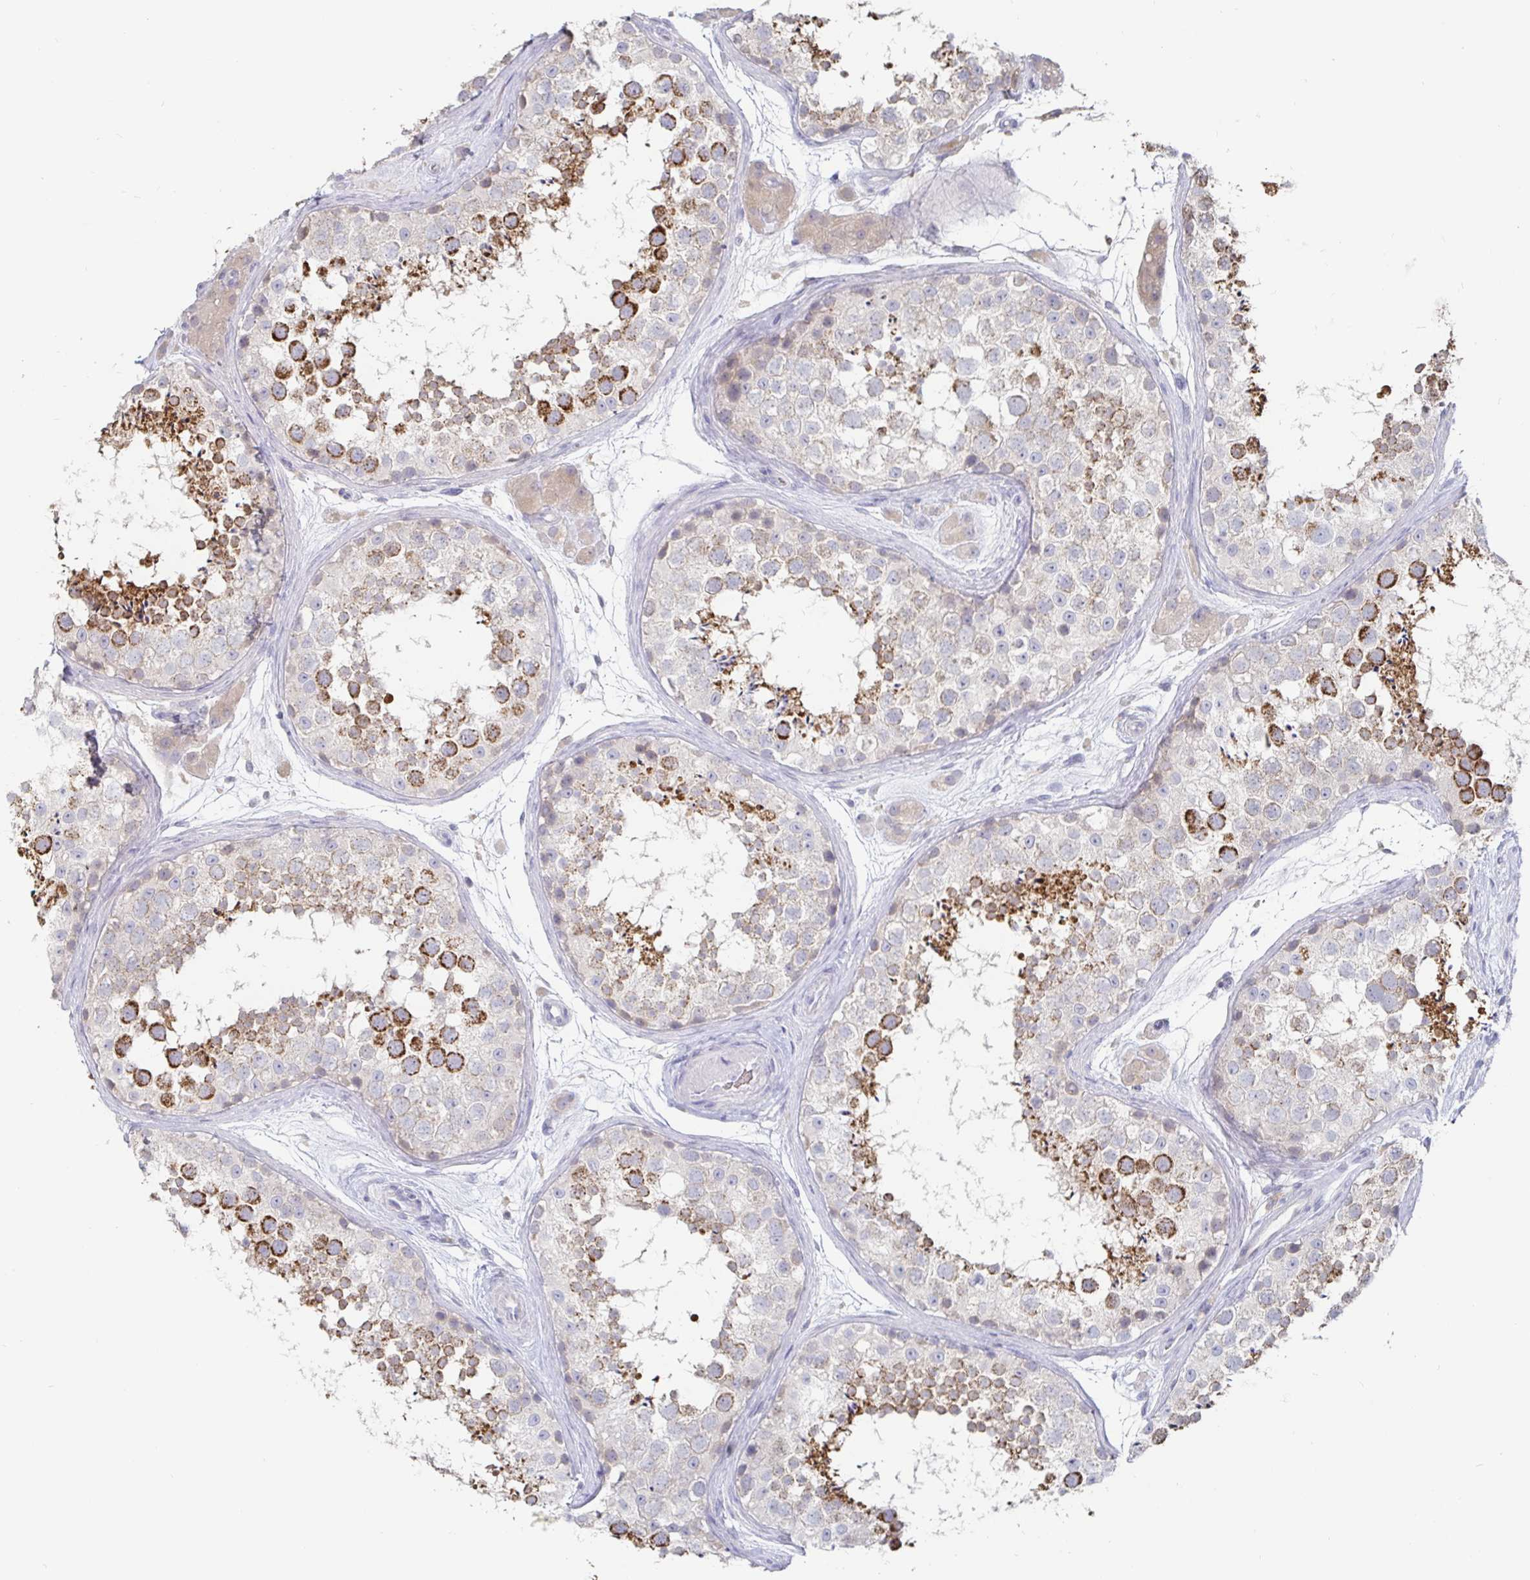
{"staining": {"intensity": "strong", "quantity": "25%-75%", "location": "cytoplasmic/membranous"}, "tissue": "testis", "cell_type": "Cells in seminiferous ducts", "image_type": "normal", "snomed": [{"axis": "morphology", "description": "Normal tissue, NOS"}, {"axis": "topography", "description": "Testis"}], "caption": "A brown stain labels strong cytoplasmic/membranous expression of a protein in cells in seminiferous ducts of benign human testis. (Stains: DAB in brown, nuclei in blue, Microscopy: brightfield microscopy at high magnification).", "gene": "SPPL3", "patient": {"sex": "male", "age": 41}}